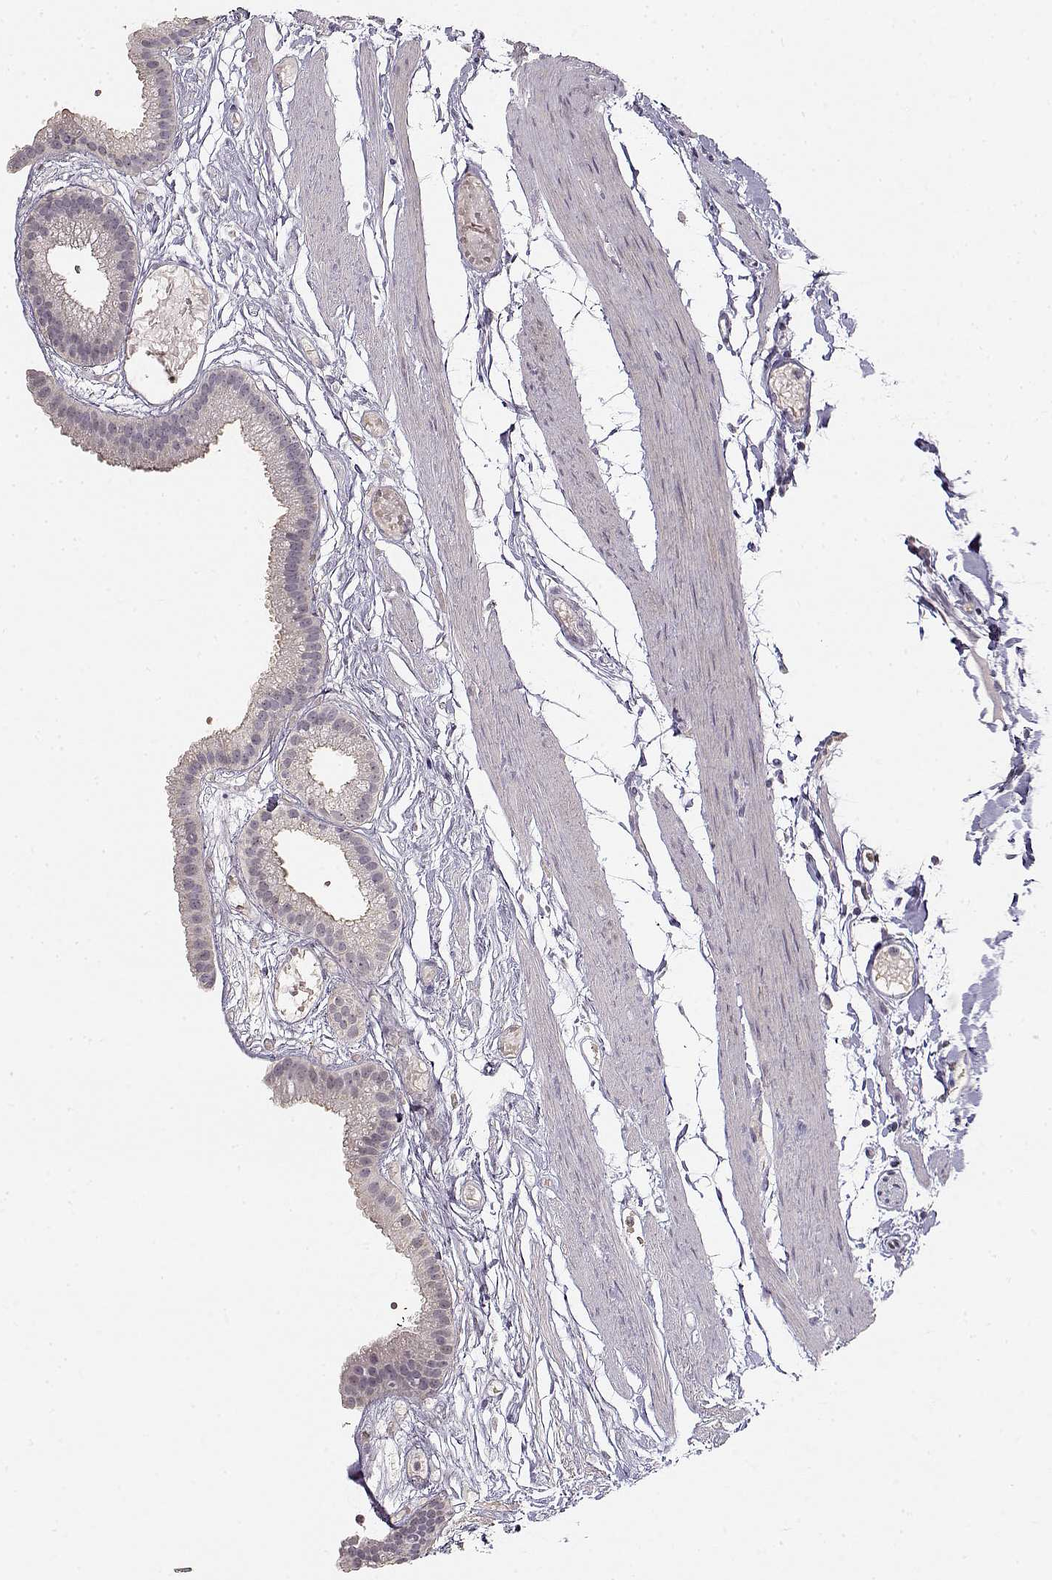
{"staining": {"intensity": "moderate", "quantity": "<25%", "location": "cytoplasmic/membranous"}, "tissue": "gallbladder", "cell_type": "Glandular cells", "image_type": "normal", "snomed": [{"axis": "morphology", "description": "Normal tissue, NOS"}, {"axis": "topography", "description": "Gallbladder"}], "caption": "This image demonstrates immunohistochemistry (IHC) staining of benign gallbladder, with low moderate cytoplasmic/membranous positivity in approximately <25% of glandular cells.", "gene": "UROC1", "patient": {"sex": "female", "age": 45}}